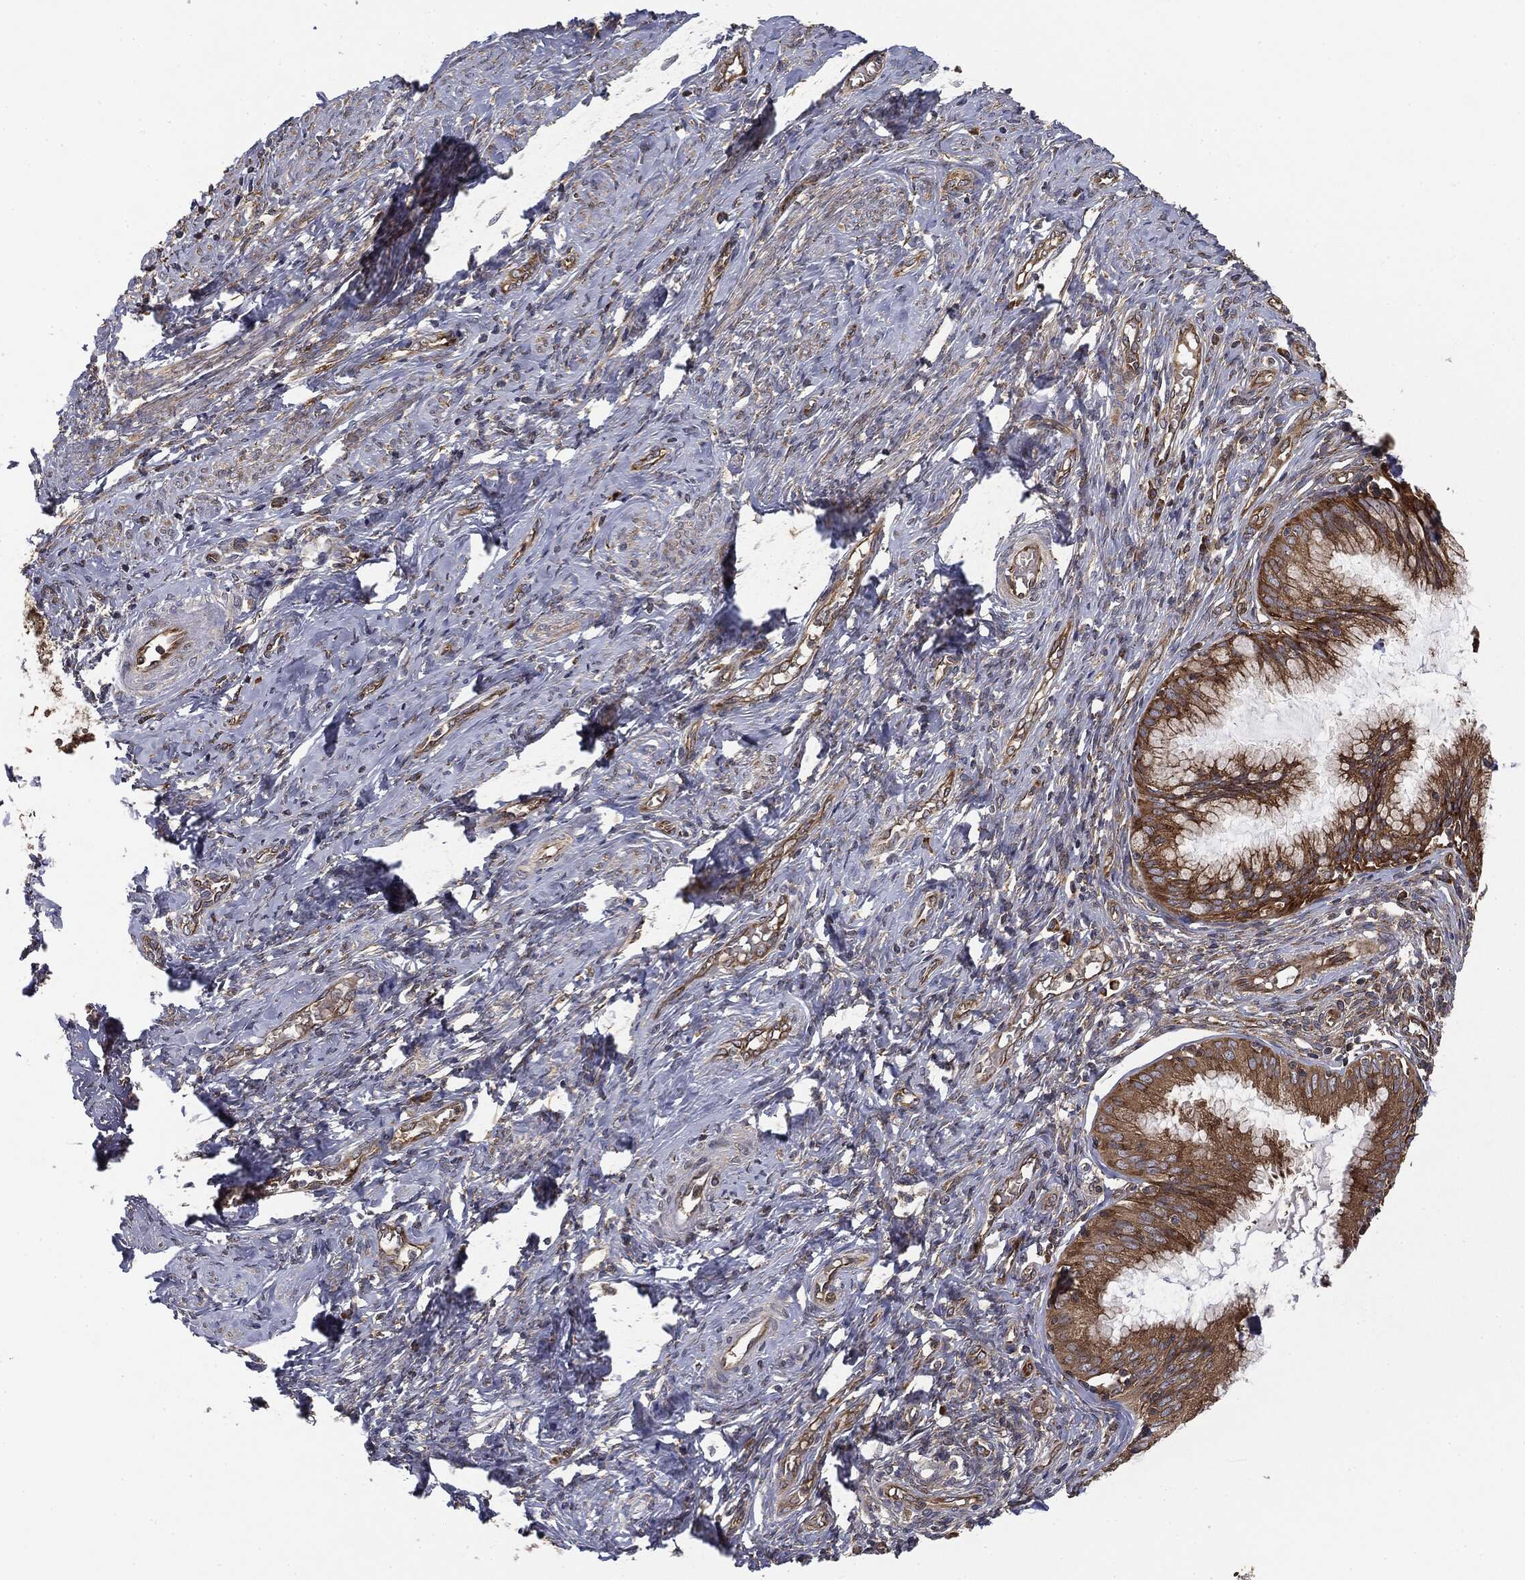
{"staining": {"intensity": "moderate", "quantity": ">75%", "location": "cytoplasmic/membranous"}, "tissue": "cervical cancer", "cell_type": "Tumor cells", "image_type": "cancer", "snomed": [{"axis": "morphology", "description": "Normal tissue, NOS"}, {"axis": "morphology", "description": "Squamous cell carcinoma, NOS"}, {"axis": "topography", "description": "Cervix"}], "caption": "Approximately >75% of tumor cells in human squamous cell carcinoma (cervical) reveal moderate cytoplasmic/membranous protein staining as visualized by brown immunohistochemical staining.", "gene": "EIF2AK2", "patient": {"sex": "female", "age": 39}}